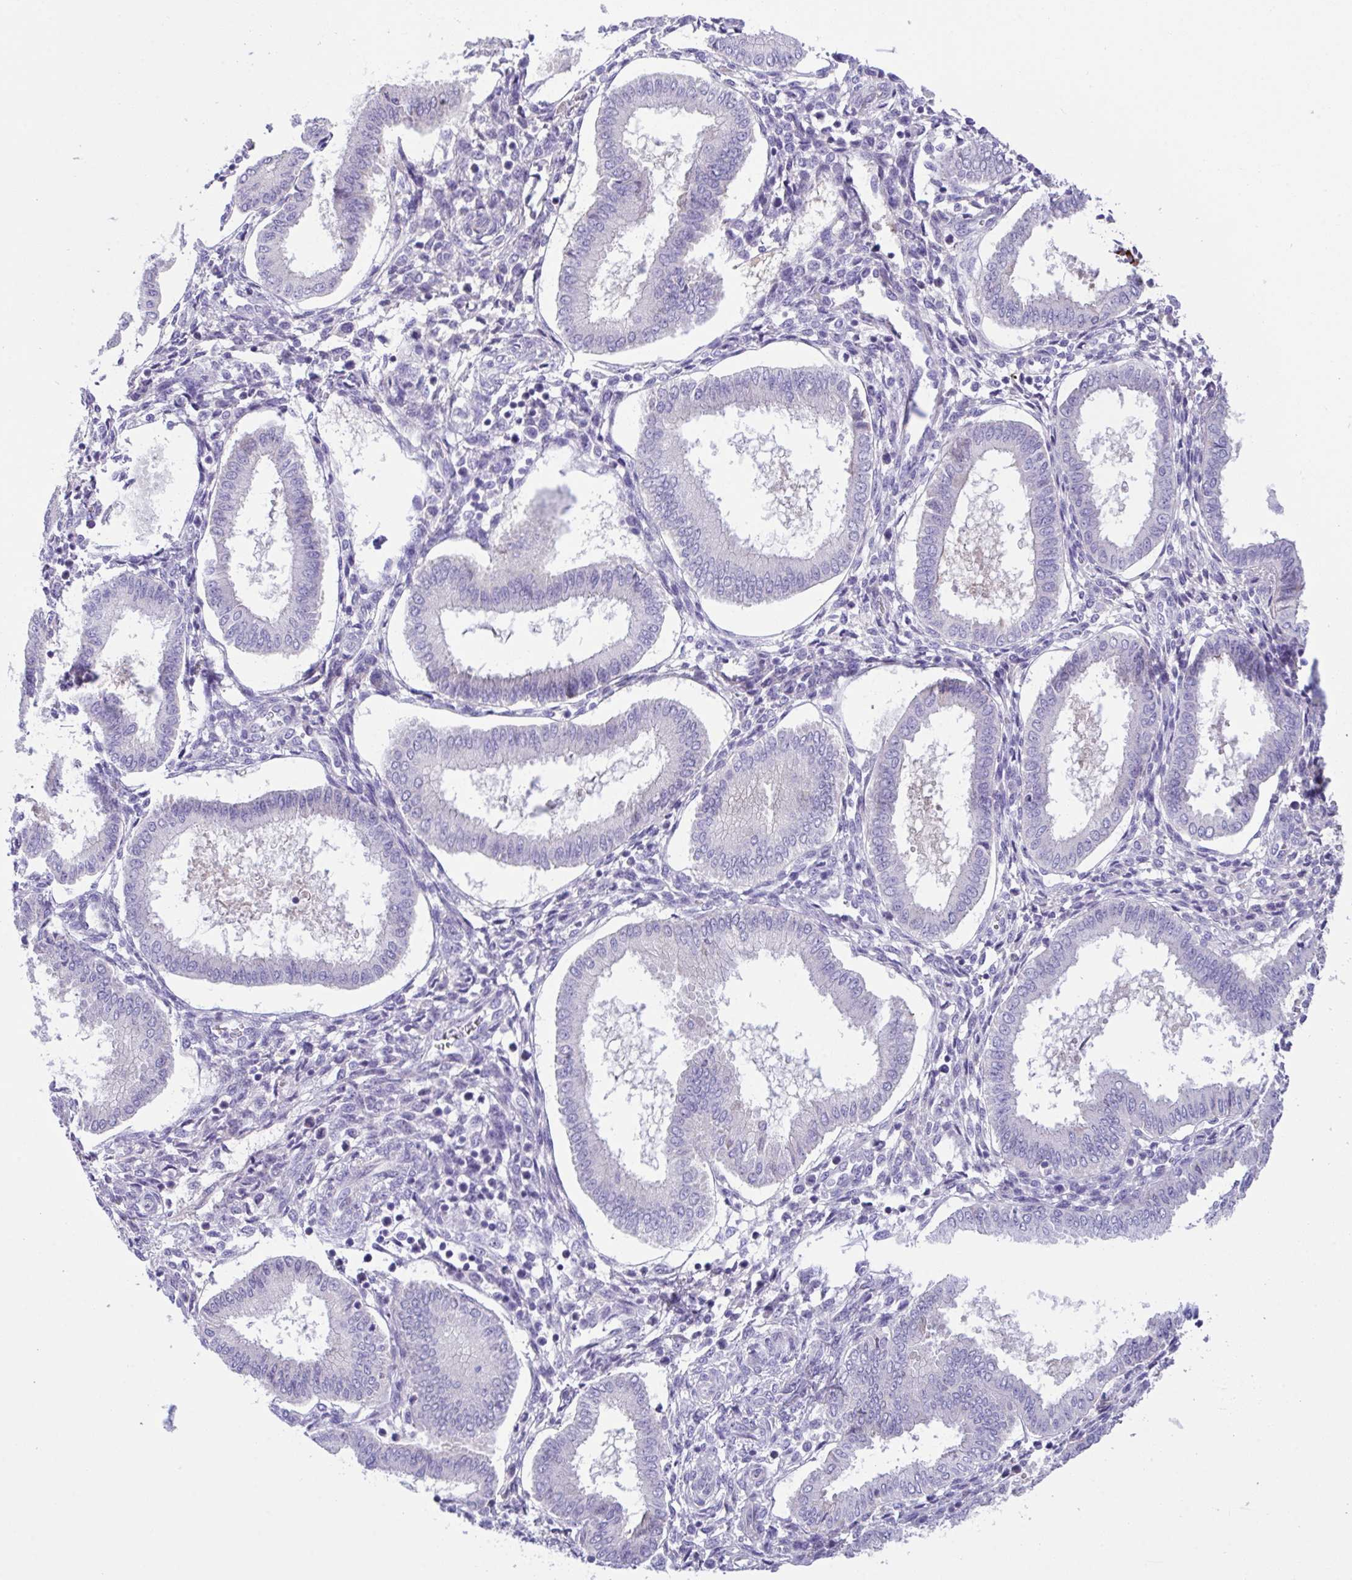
{"staining": {"intensity": "weak", "quantity": "<25%", "location": "cytoplasmic/membranous"}, "tissue": "endometrium", "cell_type": "Cells in endometrial stroma", "image_type": "normal", "snomed": [{"axis": "morphology", "description": "Normal tissue, NOS"}, {"axis": "topography", "description": "Endometrium"}], "caption": "Immunohistochemistry histopathology image of benign endometrium: endometrium stained with DAB reveals no significant protein expression in cells in endometrial stroma.", "gene": "FBXL20", "patient": {"sex": "female", "age": 24}}